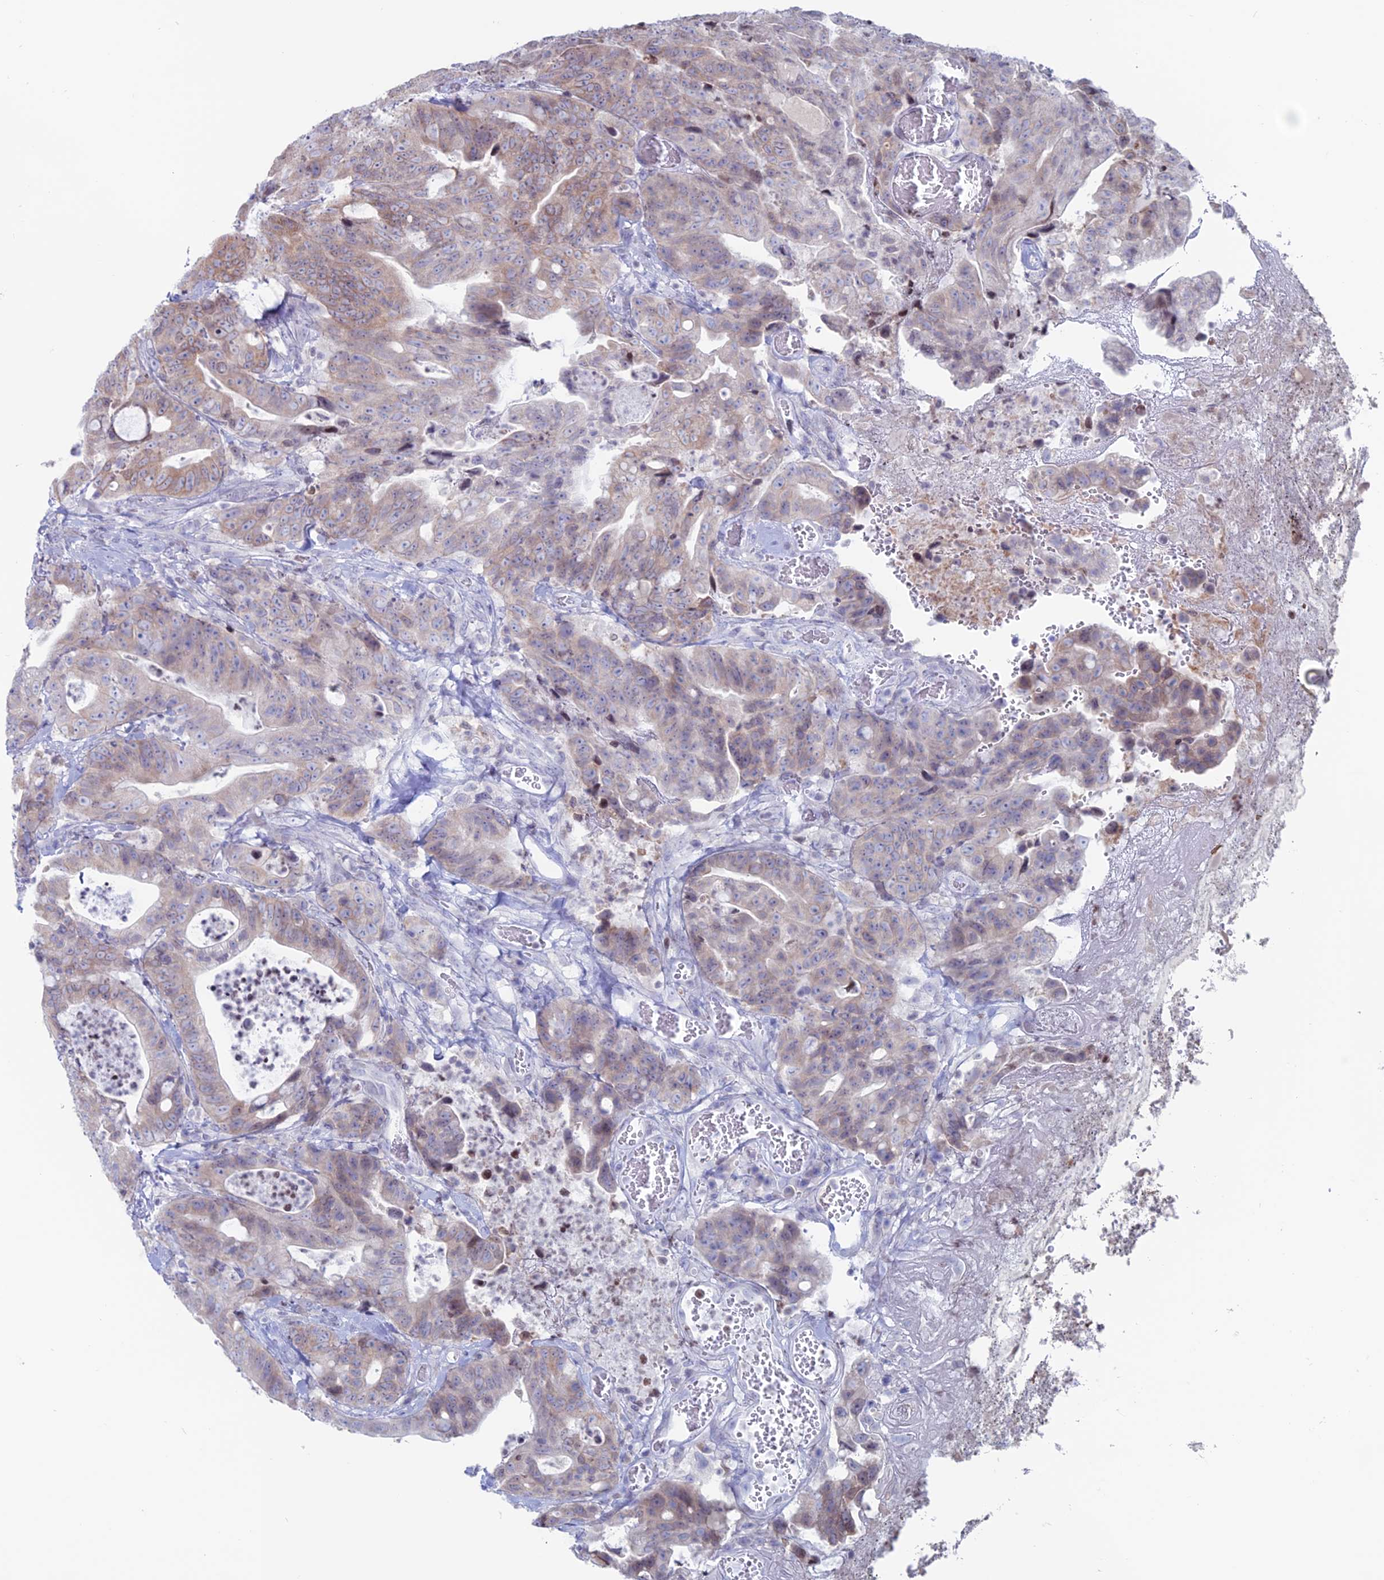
{"staining": {"intensity": "weak", "quantity": "25%-75%", "location": "cytoplasmic/membranous"}, "tissue": "colorectal cancer", "cell_type": "Tumor cells", "image_type": "cancer", "snomed": [{"axis": "morphology", "description": "Adenocarcinoma, NOS"}, {"axis": "topography", "description": "Colon"}], "caption": "Immunohistochemistry (IHC) (DAB (3,3'-diaminobenzidine)) staining of colorectal cancer (adenocarcinoma) displays weak cytoplasmic/membranous protein expression in approximately 25%-75% of tumor cells.", "gene": "CERS6", "patient": {"sex": "female", "age": 82}}